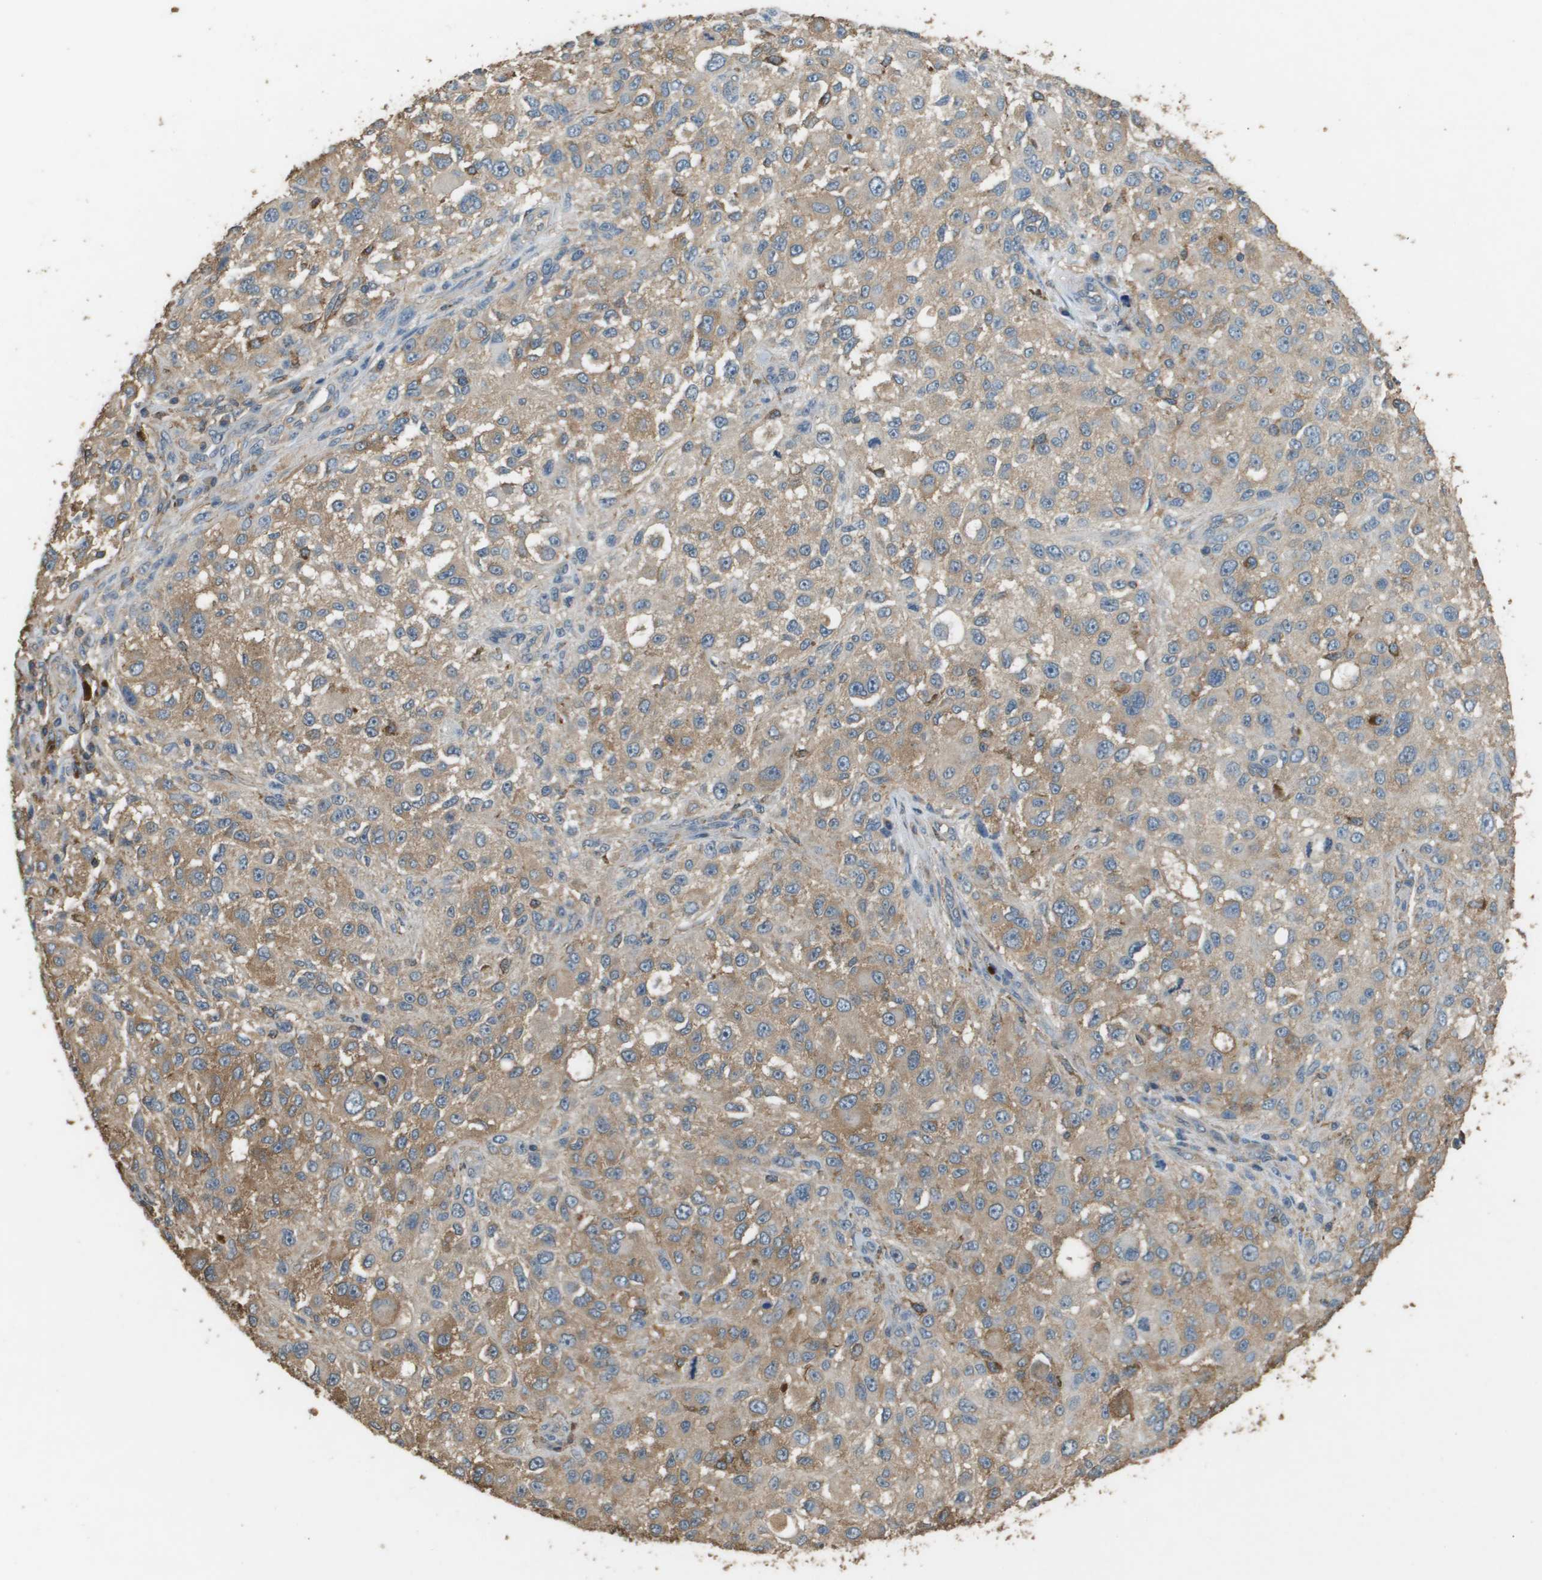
{"staining": {"intensity": "moderate", "quantity": "25%-75%", "location": "cytoplasmic/membranous"}, "tissue": "melanoma", "cell_type": "Tumor cells", "image_type": "cancer", "snomed": [{"axis": "morphology", "description": "Necrosis, NOS"}, {"axis": "morphology", "description": "Malignant melanoma, NOS"}, {"axis": "topography", "description": "Skin"}], "caption": "Human melanoma stained for a protein (brown) demonstrates moderate cytoplasmic/membranous positive positivity in approximately 25%-75% of tumor cells.", "gene": "MS4A7", "patient": {"sex": "female", "age": 87}}